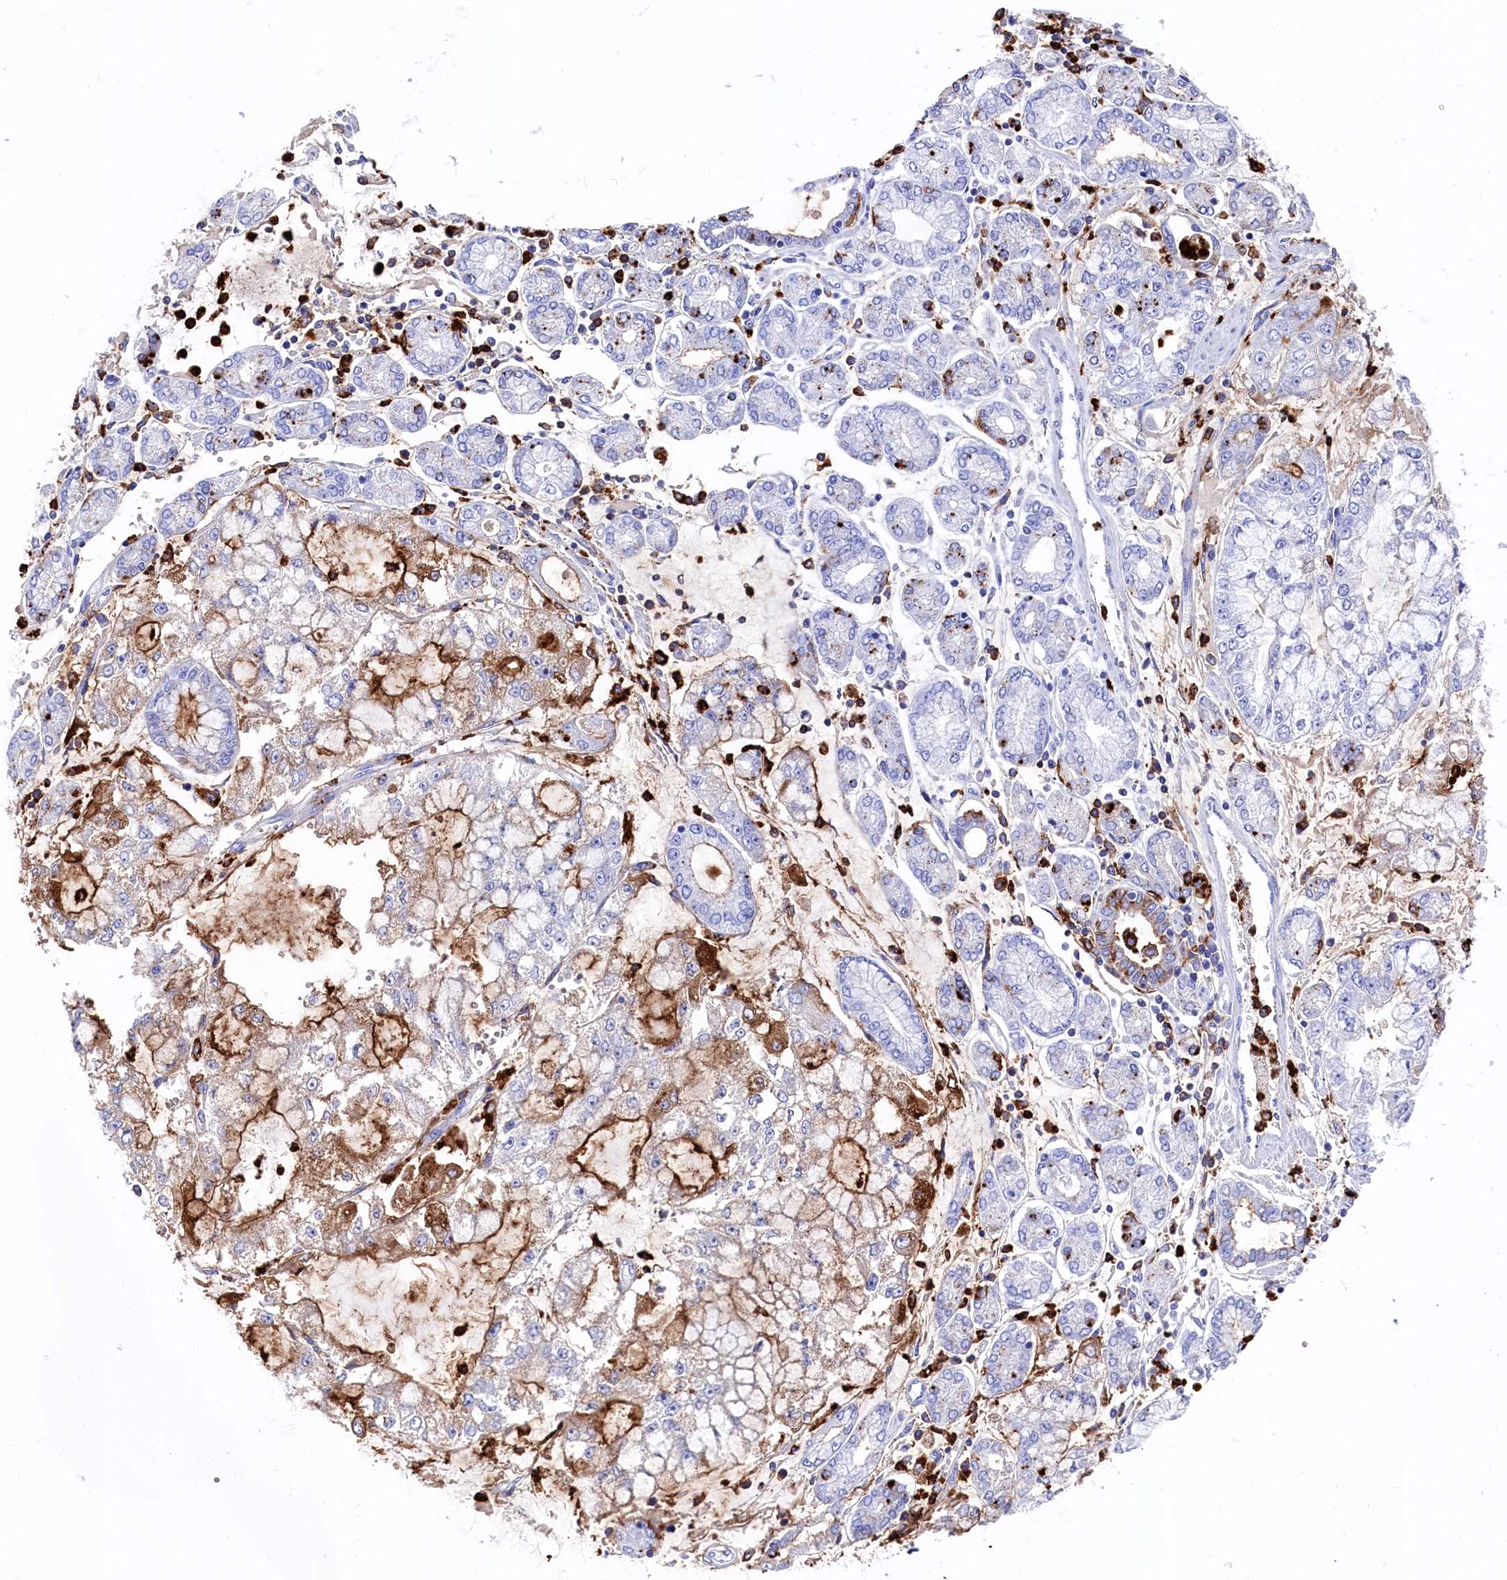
{"staining": {"intensity": "moderate", "quantity": "<25%", "location": "cytoplasmic/membranous"}, "tissue": "stomach cancer", "cell_type": "Tumor cells", "image_type": "cancer", "snomed": [{"axis": "morphology", "description": "Adenocarcinoma, NOS"}, {"axis": "topography", "description": "Stomach"}], "caption": "Protein staining by immunohistochemistry (IHC) shows moderate cytoplasmic/membranous positivity in approximately <25% of tumor cells in stomach cancer (adenocarcinoma).", "gene": "PLAC8", "patient": {"sex": "male", "age": 76}}